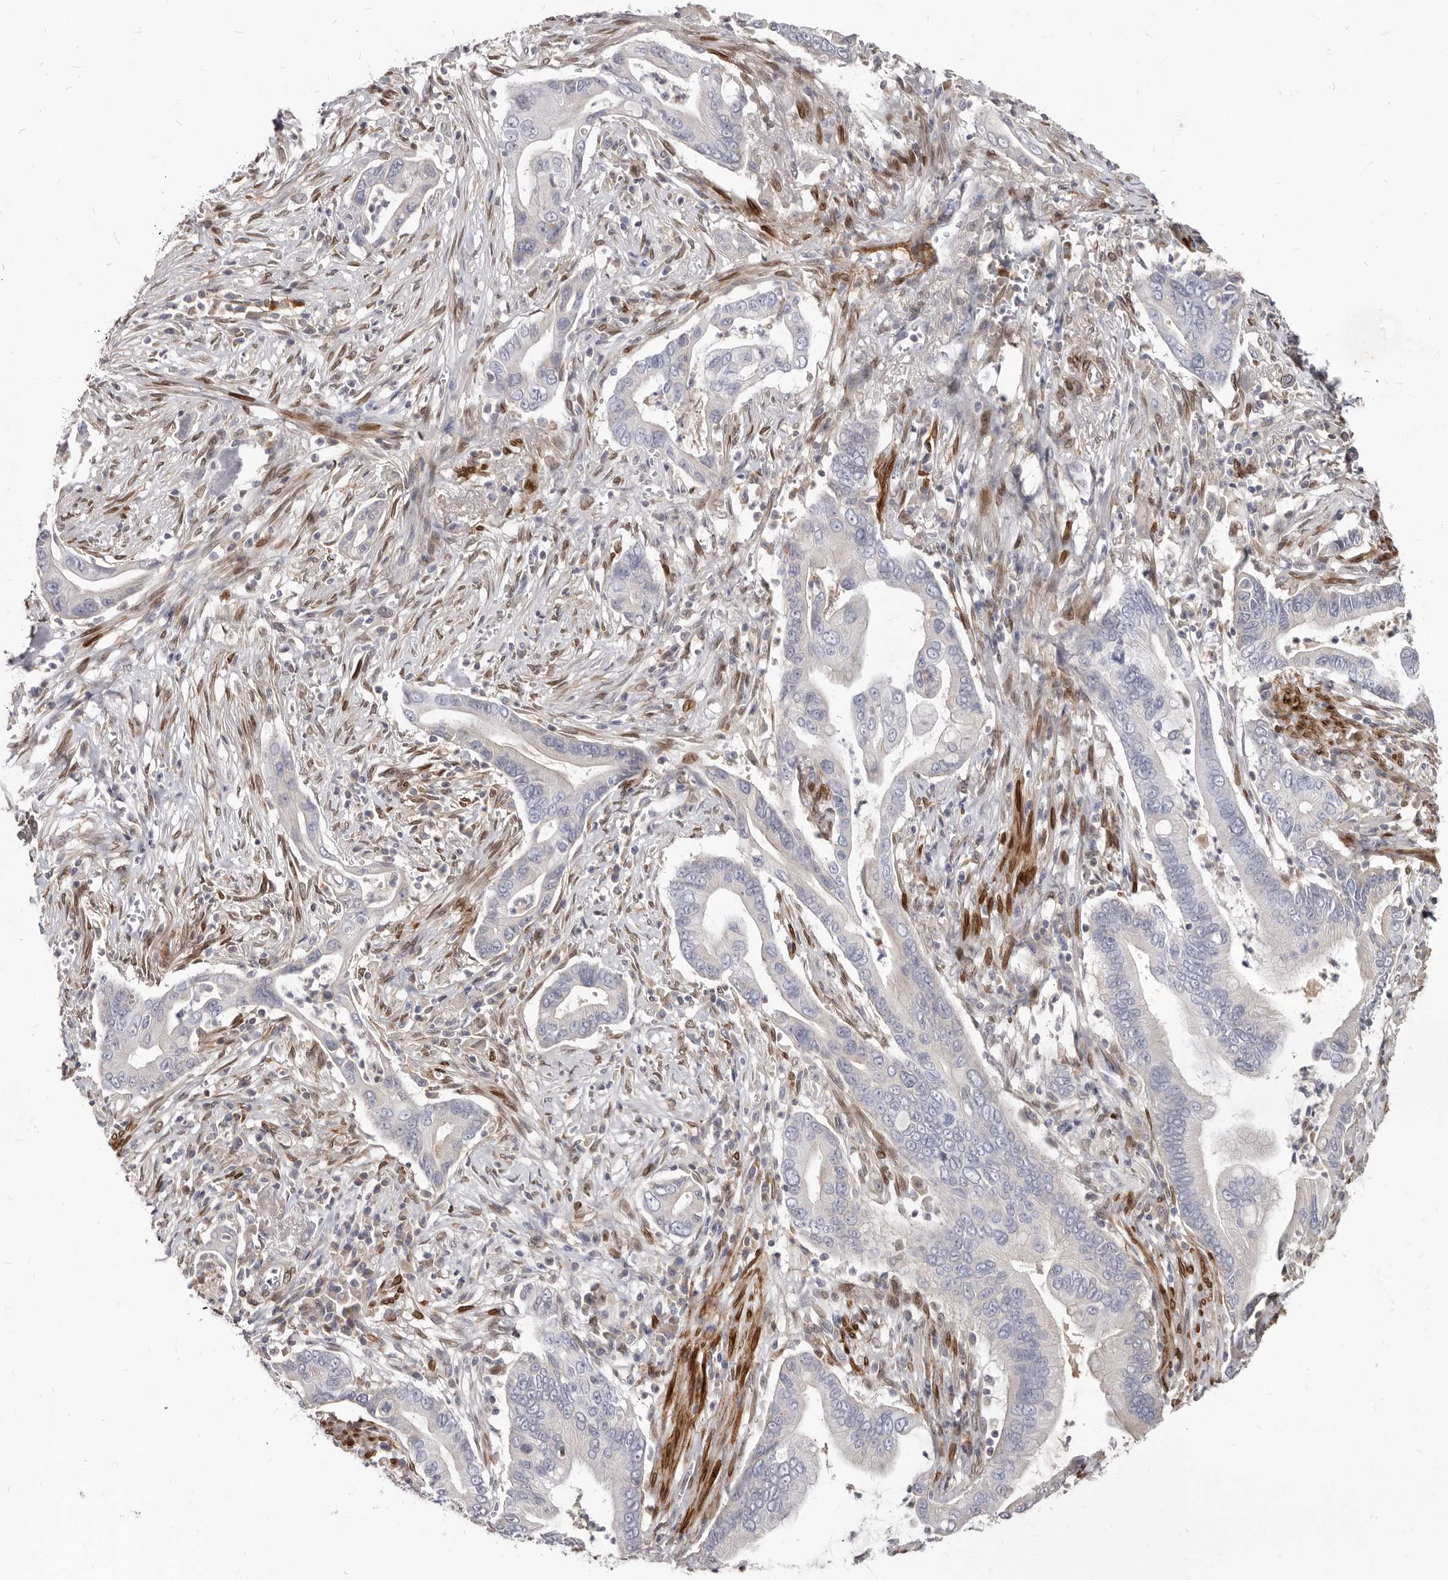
{"staining": {"intensity": "negative", "quantity": "none", "location": "none"}, "tissue": "pancreatic cancer", "cell_type": "Tumor cells", "image_type": "cancer", "snomed": [{"axis": "morphology", "description": "Adenocarcinoma, NOS"}, {"axis": "topography", "description": "Pancreas"}], "caption": "Tumor cells show no significant protein staining in pancreatic adenocarcinoma.", "gene": "MRGPRF", "patient": {"sex": "male", "age": 78}}